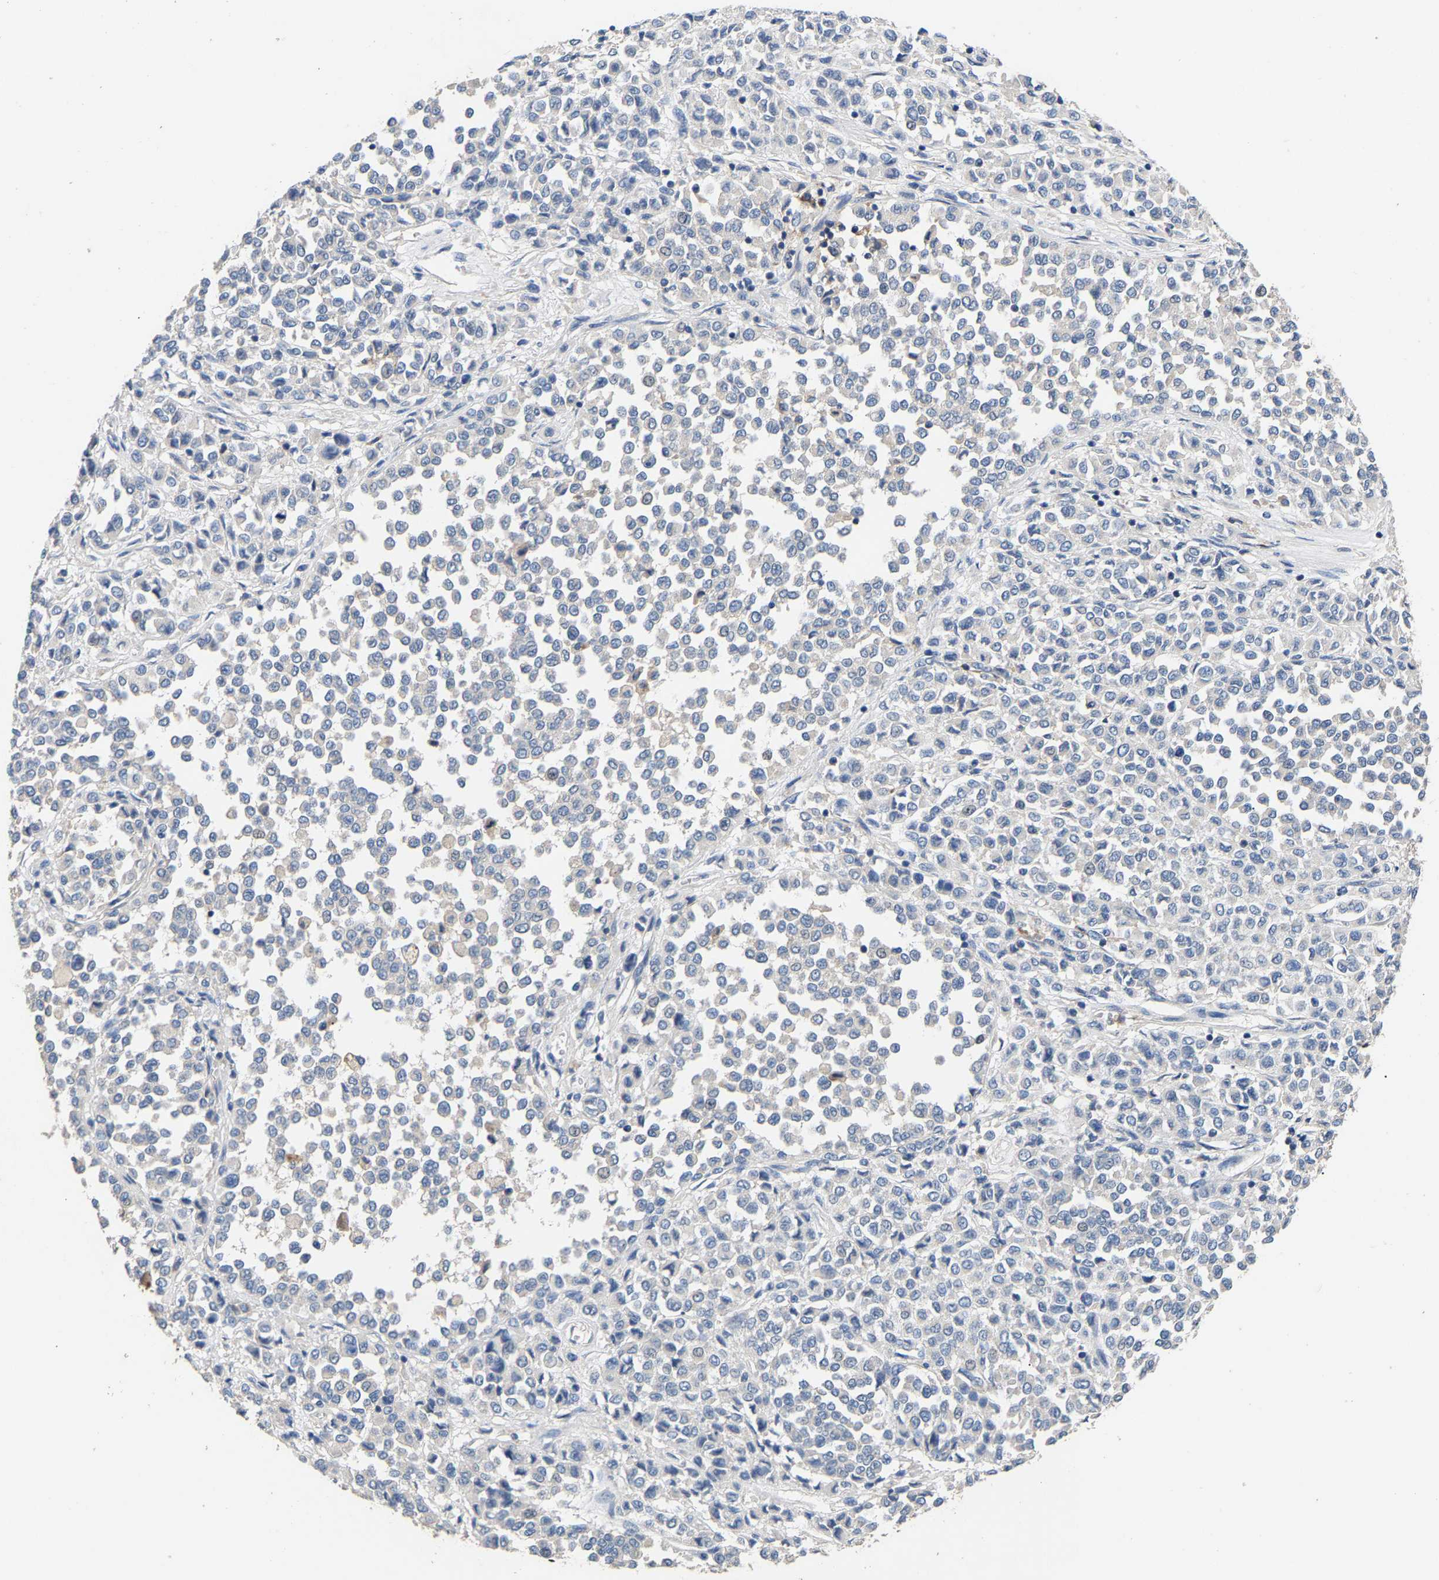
{"staining": {"intensity": "negative", "quantity": "none", "location": "none"}, "tissue": "melanoma", "cell_type": "Tumor cells", "image_type": "cancer", "snomed": [{"axis": "morphology", "description": "Malignant melanoma, Metastatic site"}, {"axis": "topography", "description": "Pancreas"}], "caption": "An IHC photomicrograph of malignant melanoma (metastatic site) is shown. There is no staining in tumor cells of malignant melanoma (metastatic site).", "gene": "CCDC171", "patient": {"sex": "female", "age": 30}}